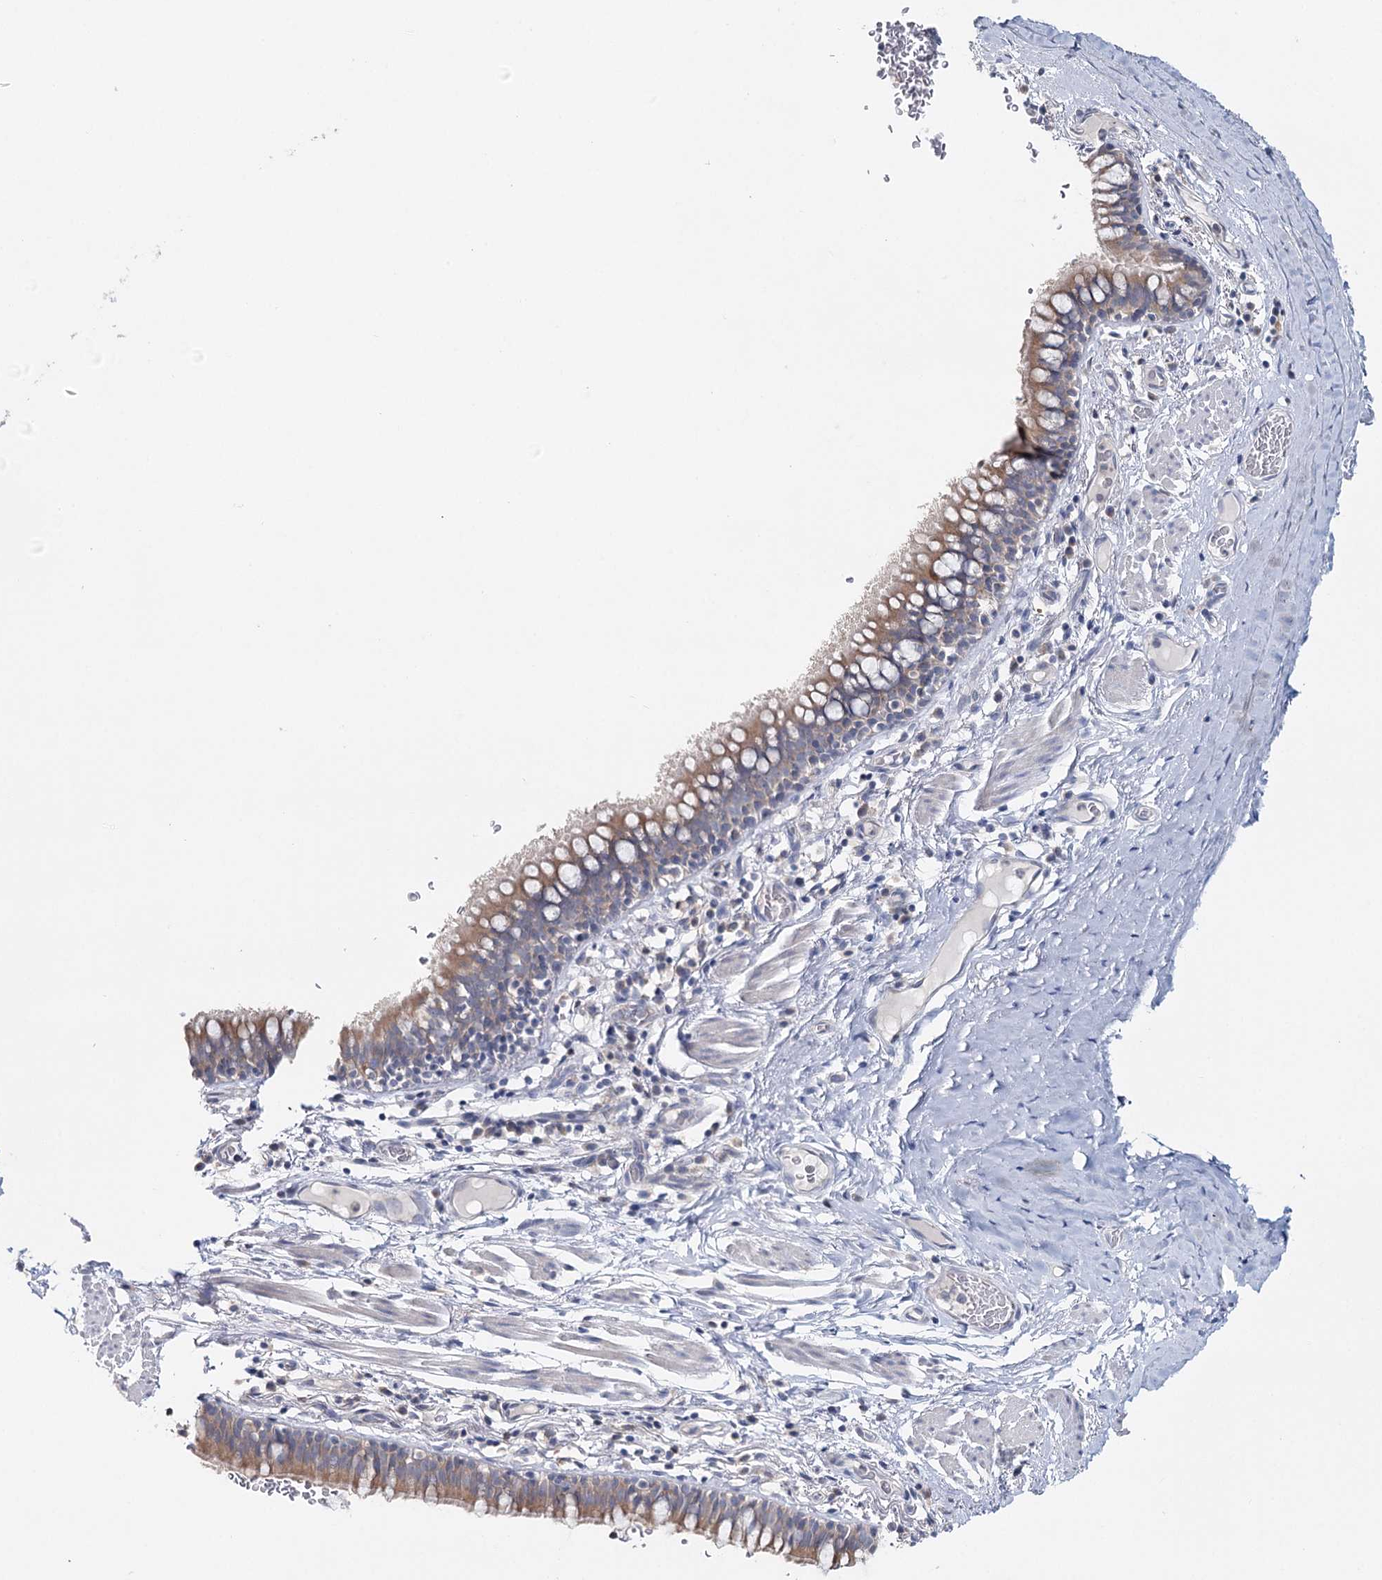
{"staining": {"intensity": "weak", "quantity": ">75%", "location": "cytoplasmic/membranous"}, "tissue": "bronchus", "cell_type": "Respiratory epithelial cells", "image_type": "normal", "snomed": [{"axis": "morphology", "description": "Normal tissue, NOS"}, {"axis": "topography", "description": "Cartilage tissue"}, {"axis": "topography", "description": "Bronchus"}], "caption": "Weak cytoplasmic/membranous staining is seen in about >75% of respiratory epithelial cells in unremarkable bronchus.", "gene": "DAPK1", "patient": {"sex": "female", "age": 36}}